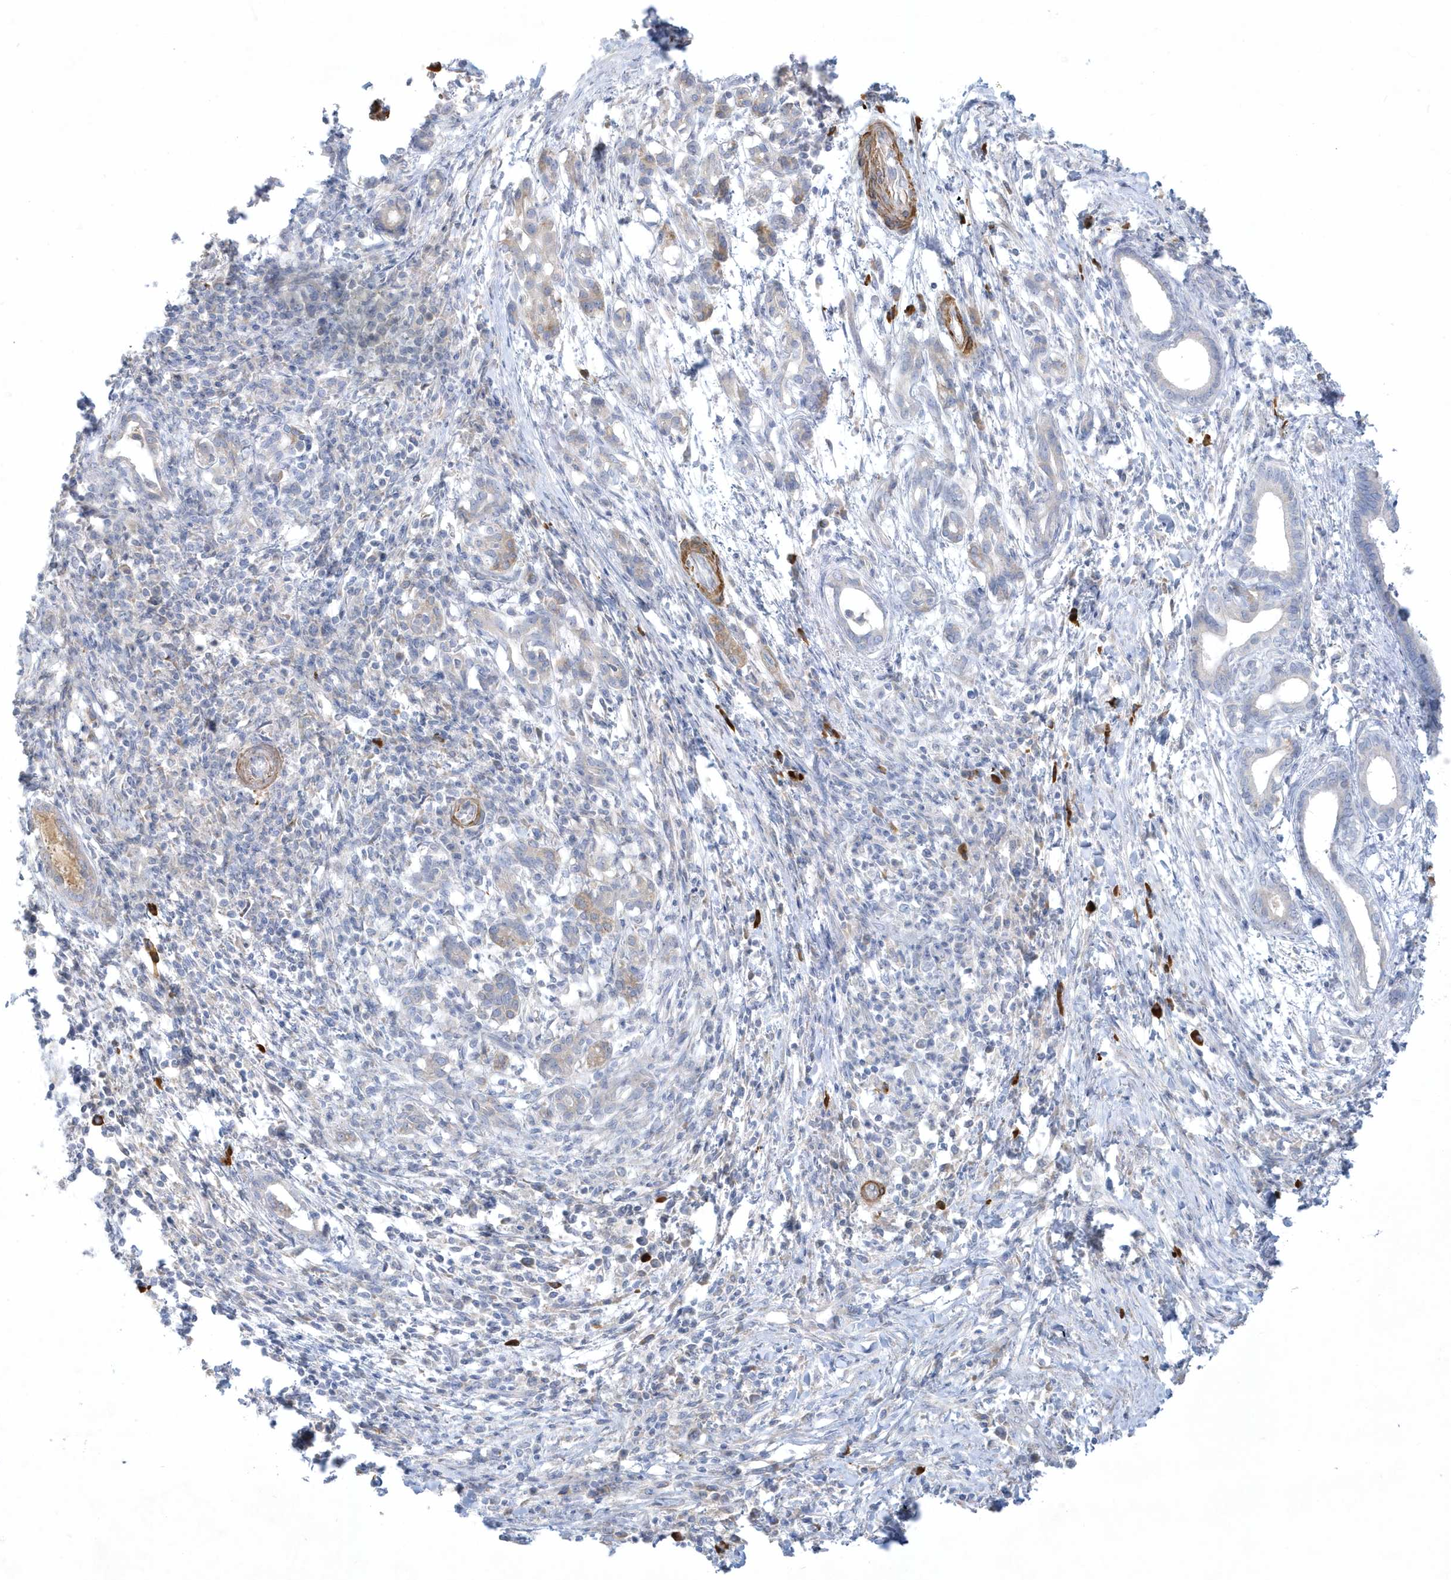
{"staining": {"intensity": "negative", "quantity": "none", "location": "none"}, "tissue": "pancreatic cancer", "cell_type": "Tumor cells", "image_type": "cancer", "snomed": [{"axis": "morphology", "description": "Adenocarcinoma, NOS"}, {"axis": "topography", "description": "Pancreas"}], "caption": "Immunohistochemical staining of human adenocarcinoma (pancreatic) exhibits no significant positivity in tumor cells.", "gene": "THADA", "patient": {"sex": "female", "age": 55}}